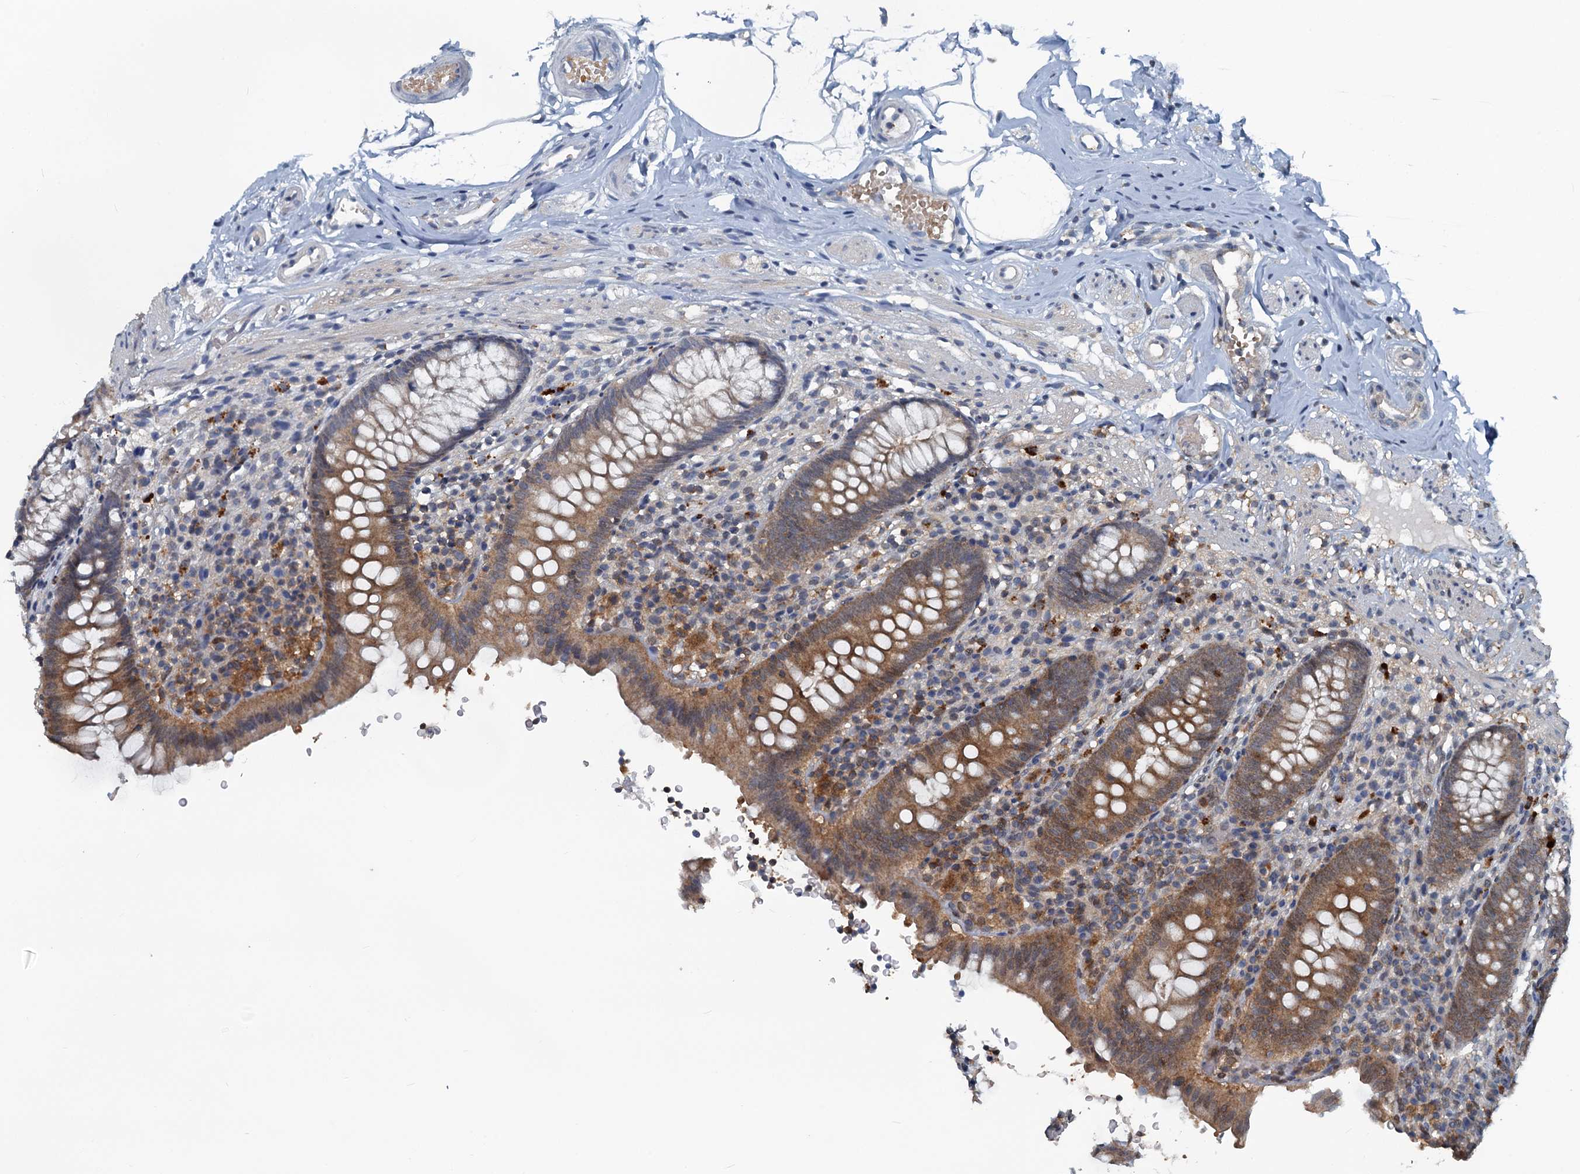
{"staining": {"intensity": "moderate", "quantity": "25%-75%", "location": "cytoplasmic/membranous"}, "tissue": "appendix", "cell_type": "Glandular cells", "image_type": "normal", "snomed": [{"axis": "morphology", "description": "Normal tissue, NOS"}, {"axis": "topography", "description": "Appendix"}], "caption": "A high-resolution photomicrograph shows immunohistochemistry staining of benign appendix, which demonstrates moderate cytoplasmic/membranous positivity in approximately 25%-75% of glandular cells.", "gene": "GCLM", "patient": {"sex": "male", "age": 55}}